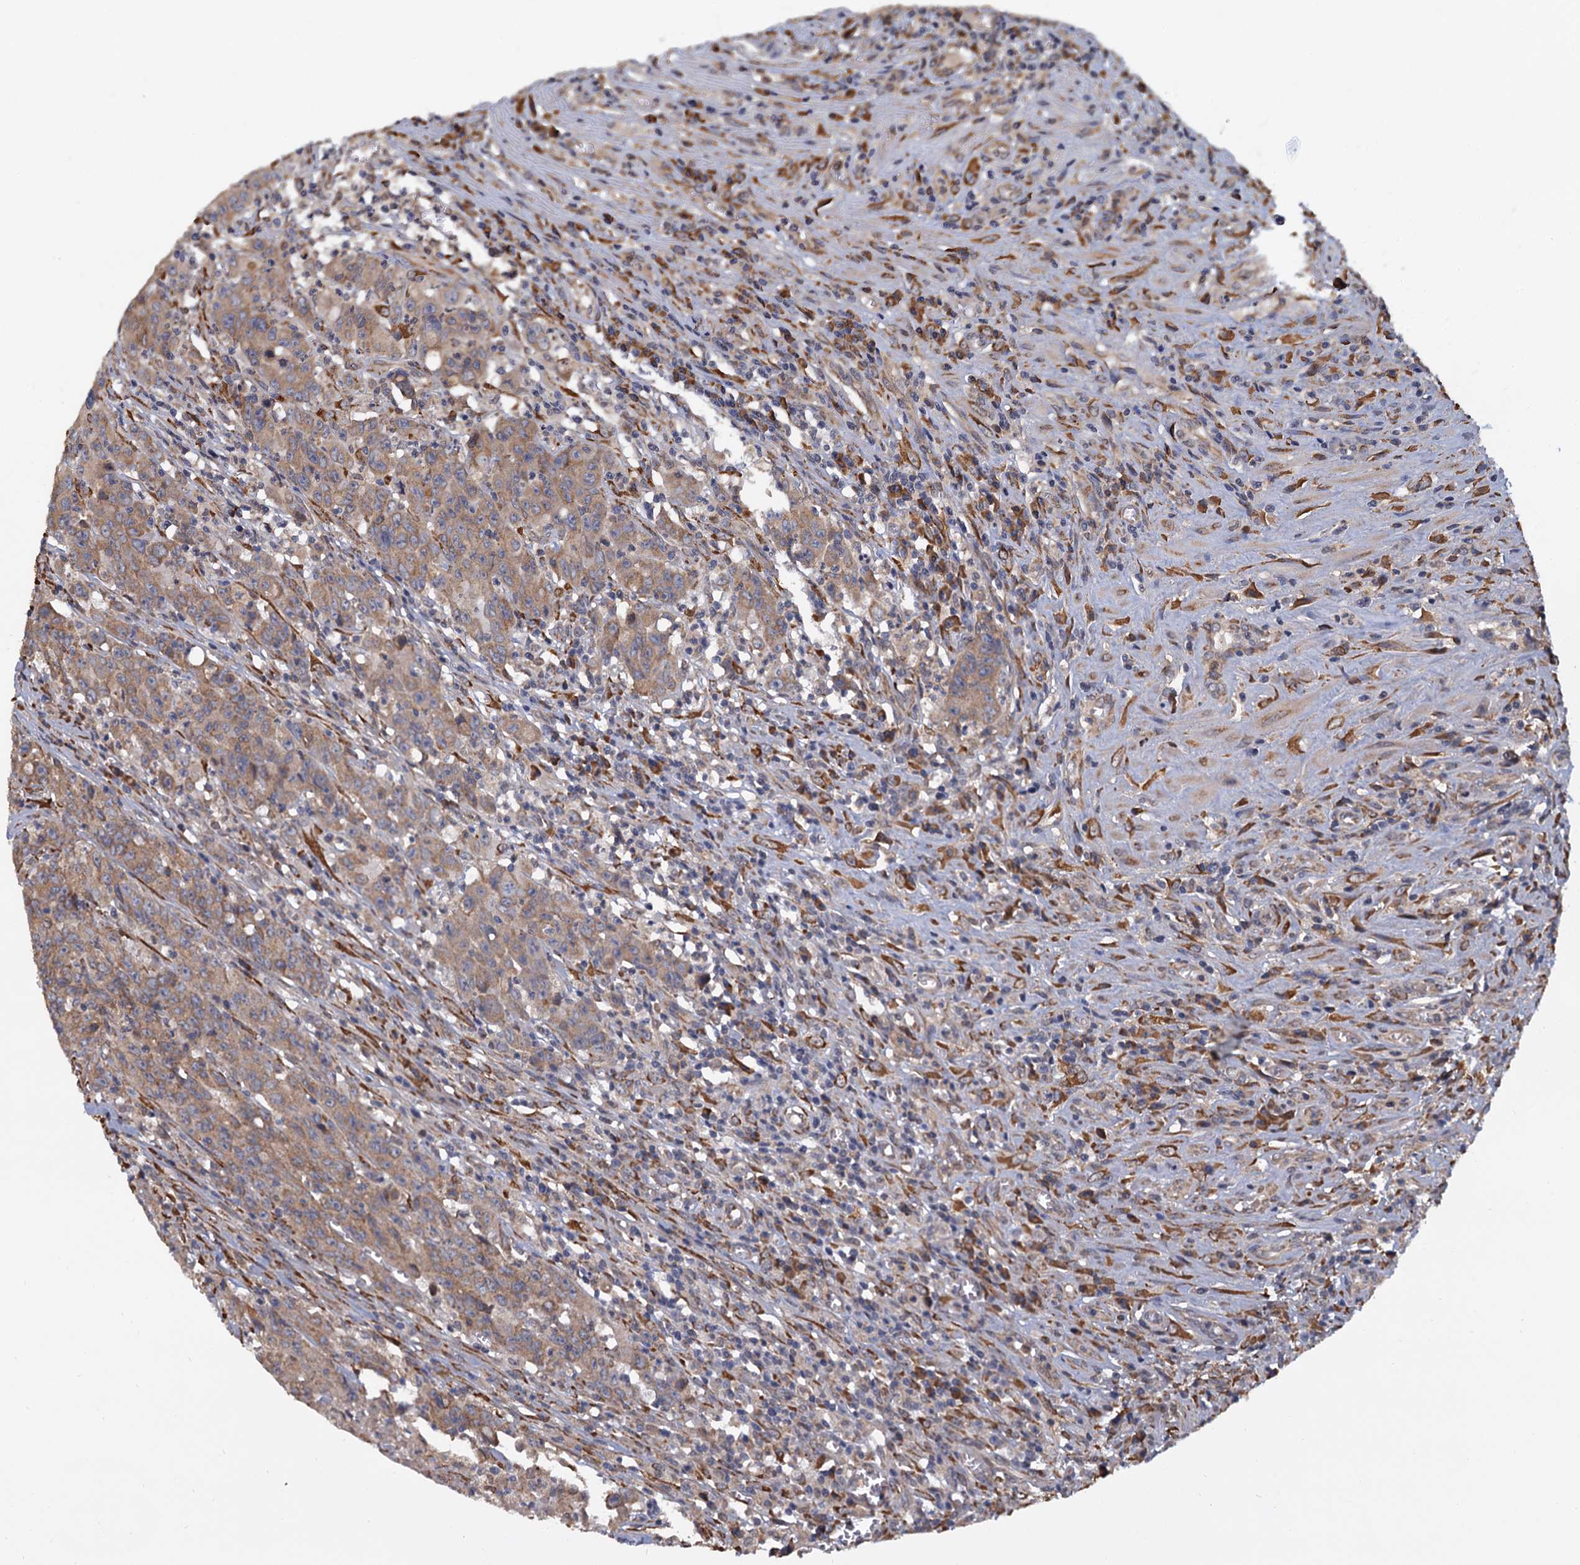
{"staining": {"intensity": "moderate", "quantity": ">75%", "location": "cytoplasmic/membranous"}, "tissue": "colorectal cancer", "cell_type": "Tumor cells", "image_type": "cancer", "snomed": [{"axis": "morphology", "description": "Adenocarcinoma, NOS"}, {"axis": "topography", "description": "Colon"}], "caption": "This micrograph demonstrates colorectal adenocarcinoma stained with IHC to label a protein in brown. The cytoplasmic/membranous of tumor cells show moderate positivity for the protein. Nuclei are counter-stained blue.", "gene": "LRRC51", "patient": {"sex": "male", "age": 62}}